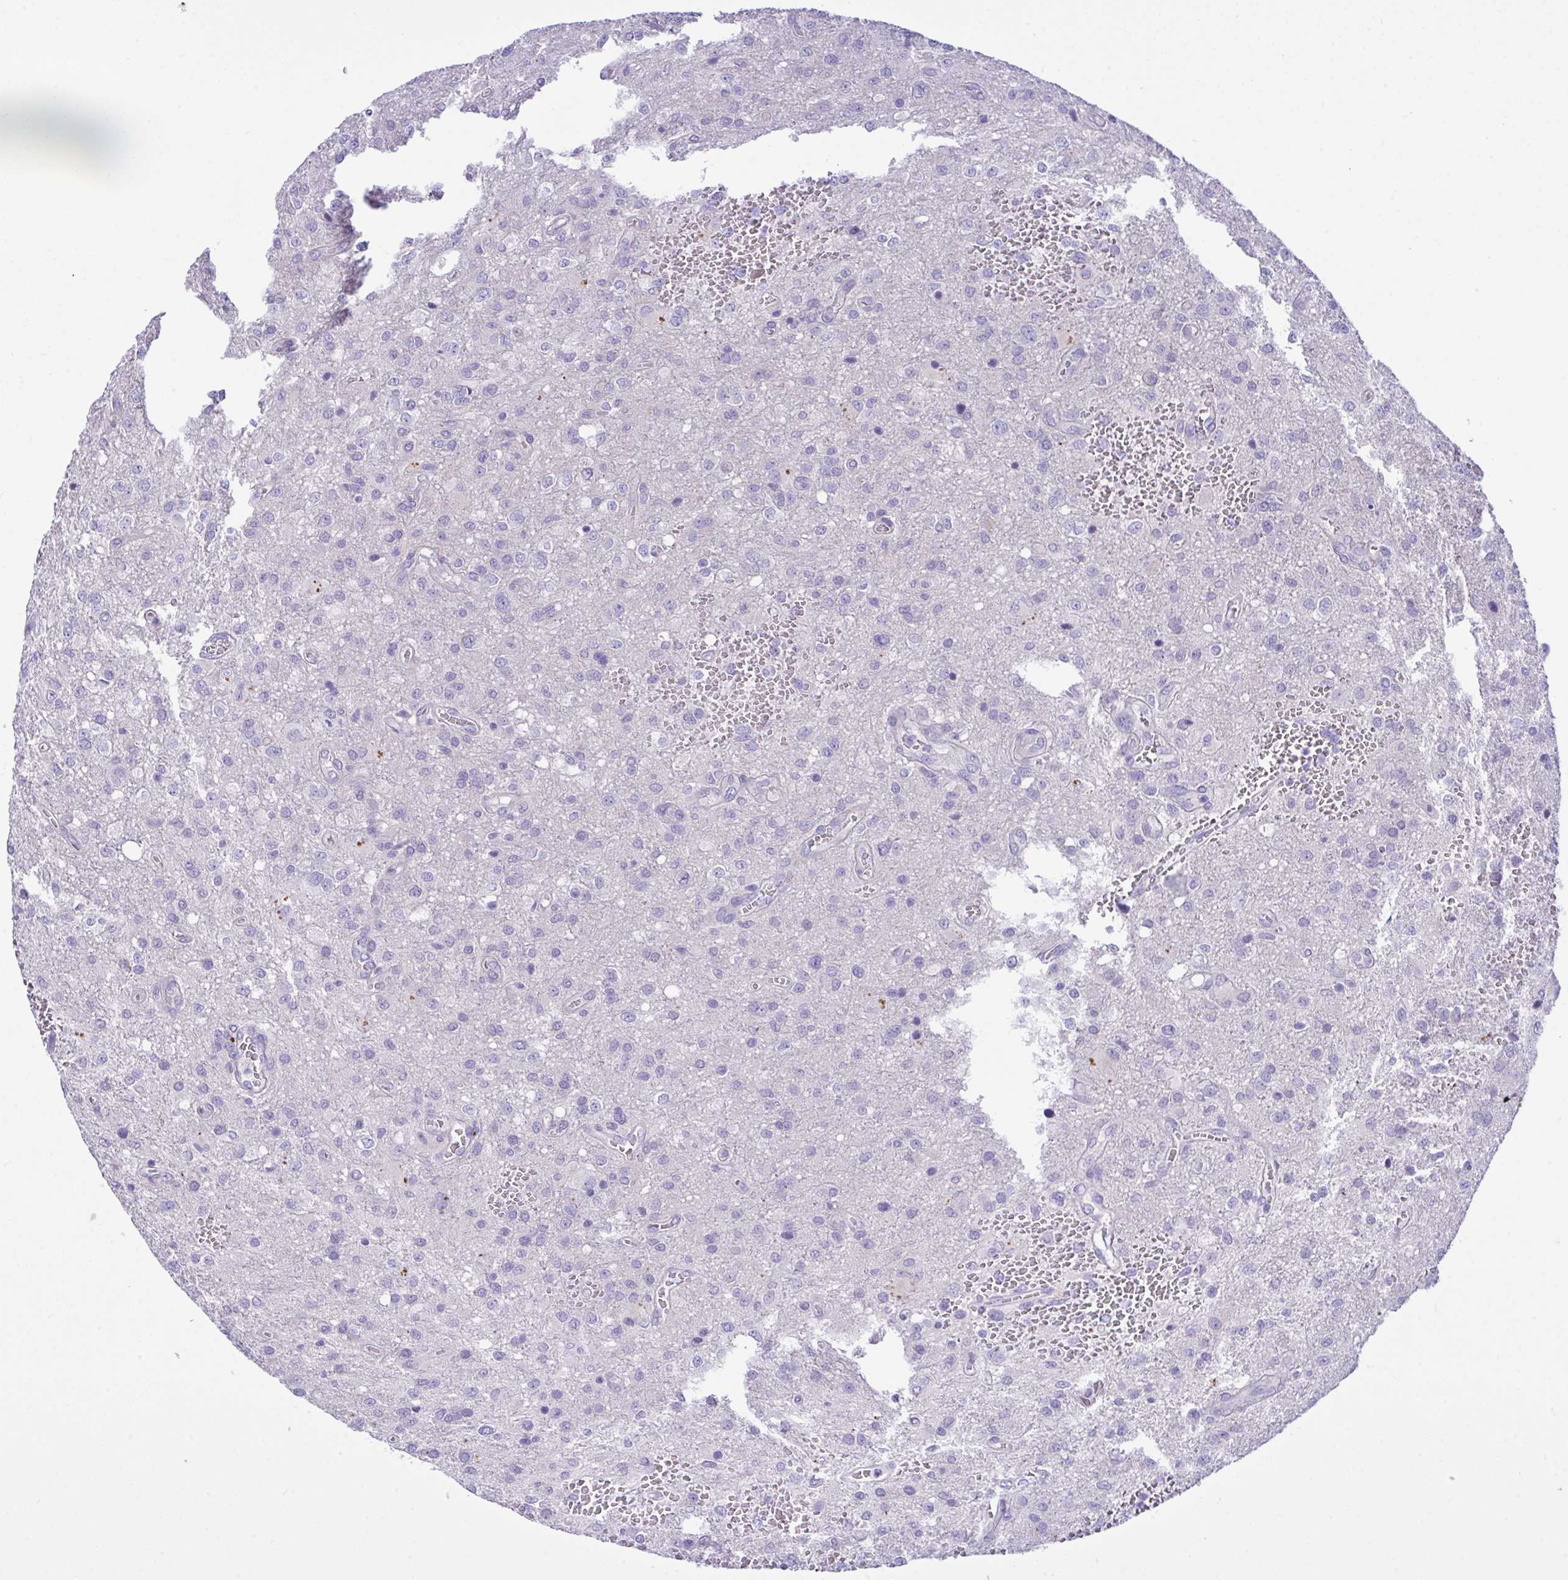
{"staining": {"intensity": "moderate", "quantity": "<25%", "location": "cytoplasmic/membranous"}, "tissue": "glioma", "cell_type": "Tumor cells", "image_type": "cancer", "snomed": [{"axis": "morphology", "description": "Glioma, malignant, Low grade"}, {"axis": "topography", "description": "Brain"}], "caption": "Low-grade glioma (malignant) stained for a protein shows moderate cytoplasmic/membranous positivity in tumor cells.", "gene": "WDR97", "patient": {"sex": "male", "age": 66}}